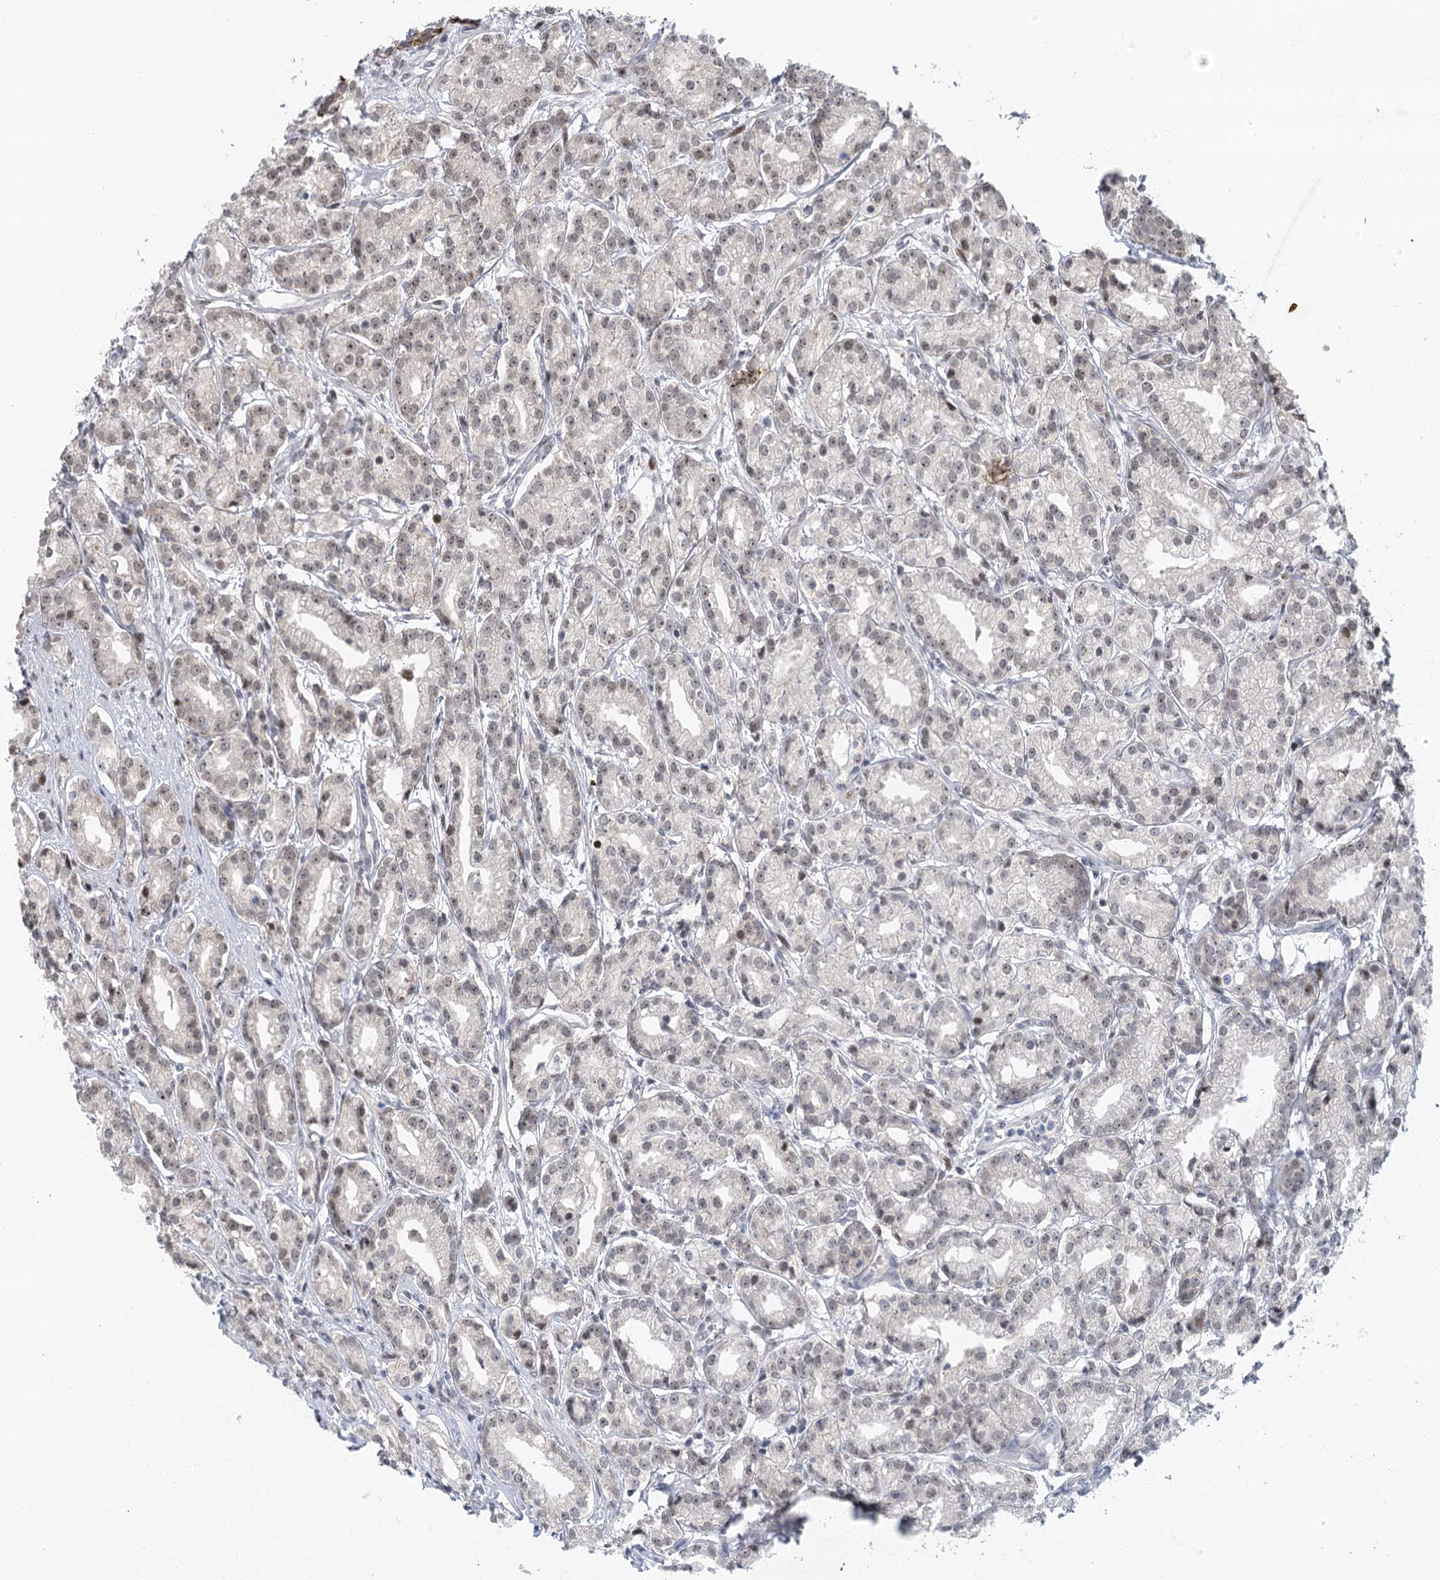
{"staining": {"intensity": "weak", "quantity": "25%-75%", "location": "nuclear"}, "tissue": "prostate cancer", "cell_type": "Tumor cells", "image_type": "cancer", "snomed": [{"axis": "morphology", "description": "Adenocarcinoma, High grade"}, {"axis": "topography", "description": "Prostate"}], "caption": "IHC staining of prostate cancer (adenocarcinoma (high-grade)), which reveals low levels of weak nuclear staining in approximately 25%-75% of tumor cells indicating weak nuclear protein expression. The staining was performed using DAB (3,3'-diaminobenzidine) (brown) for protein detection and nuclei were counterstained in hematoxylin (blue).", "gene": "IL11RA", "patient": {"sex": "male", "age": 69}}